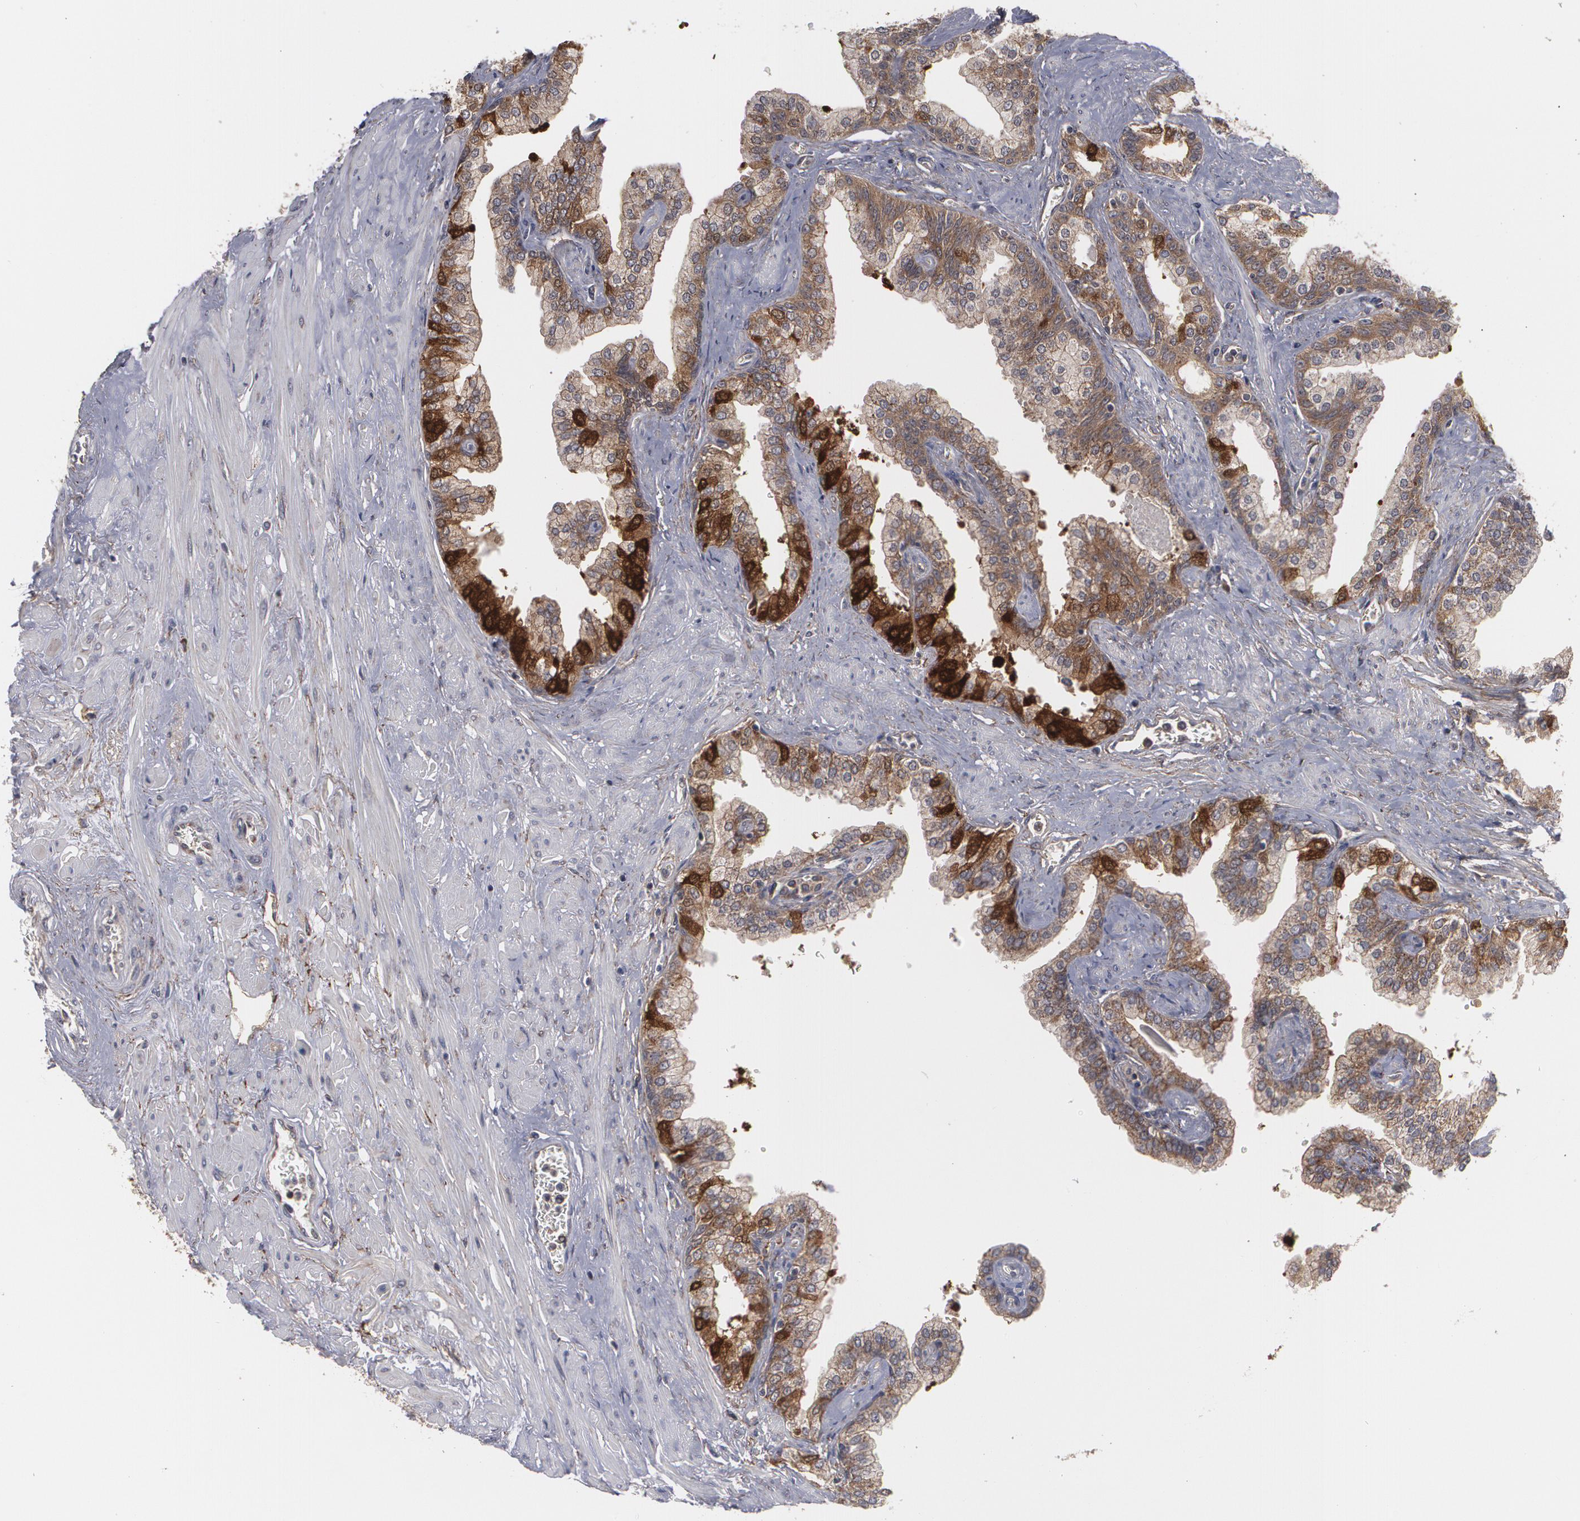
{"staining": {"intensity": "strong", "quantity": "25%-75%", "location": "cytoplasmic/membranous"}, "tissue": "prostate", "cell_type": "Glandular cells", "image_type": "normal", "snomed": [{"axis": "morphology", "description": "Normal tissue, NOS"}, {"axis": "topography", "description": "Prostate"}], "caption": "Immunohistochemistry image of benign human prostate stained for a protein (brown), which displays high levels of strong cytoplasmic/membranous staining in about 25%-75% of glandular cells.", "gene": "BMP6", "patient": {"sex": "male", "age": 60}}